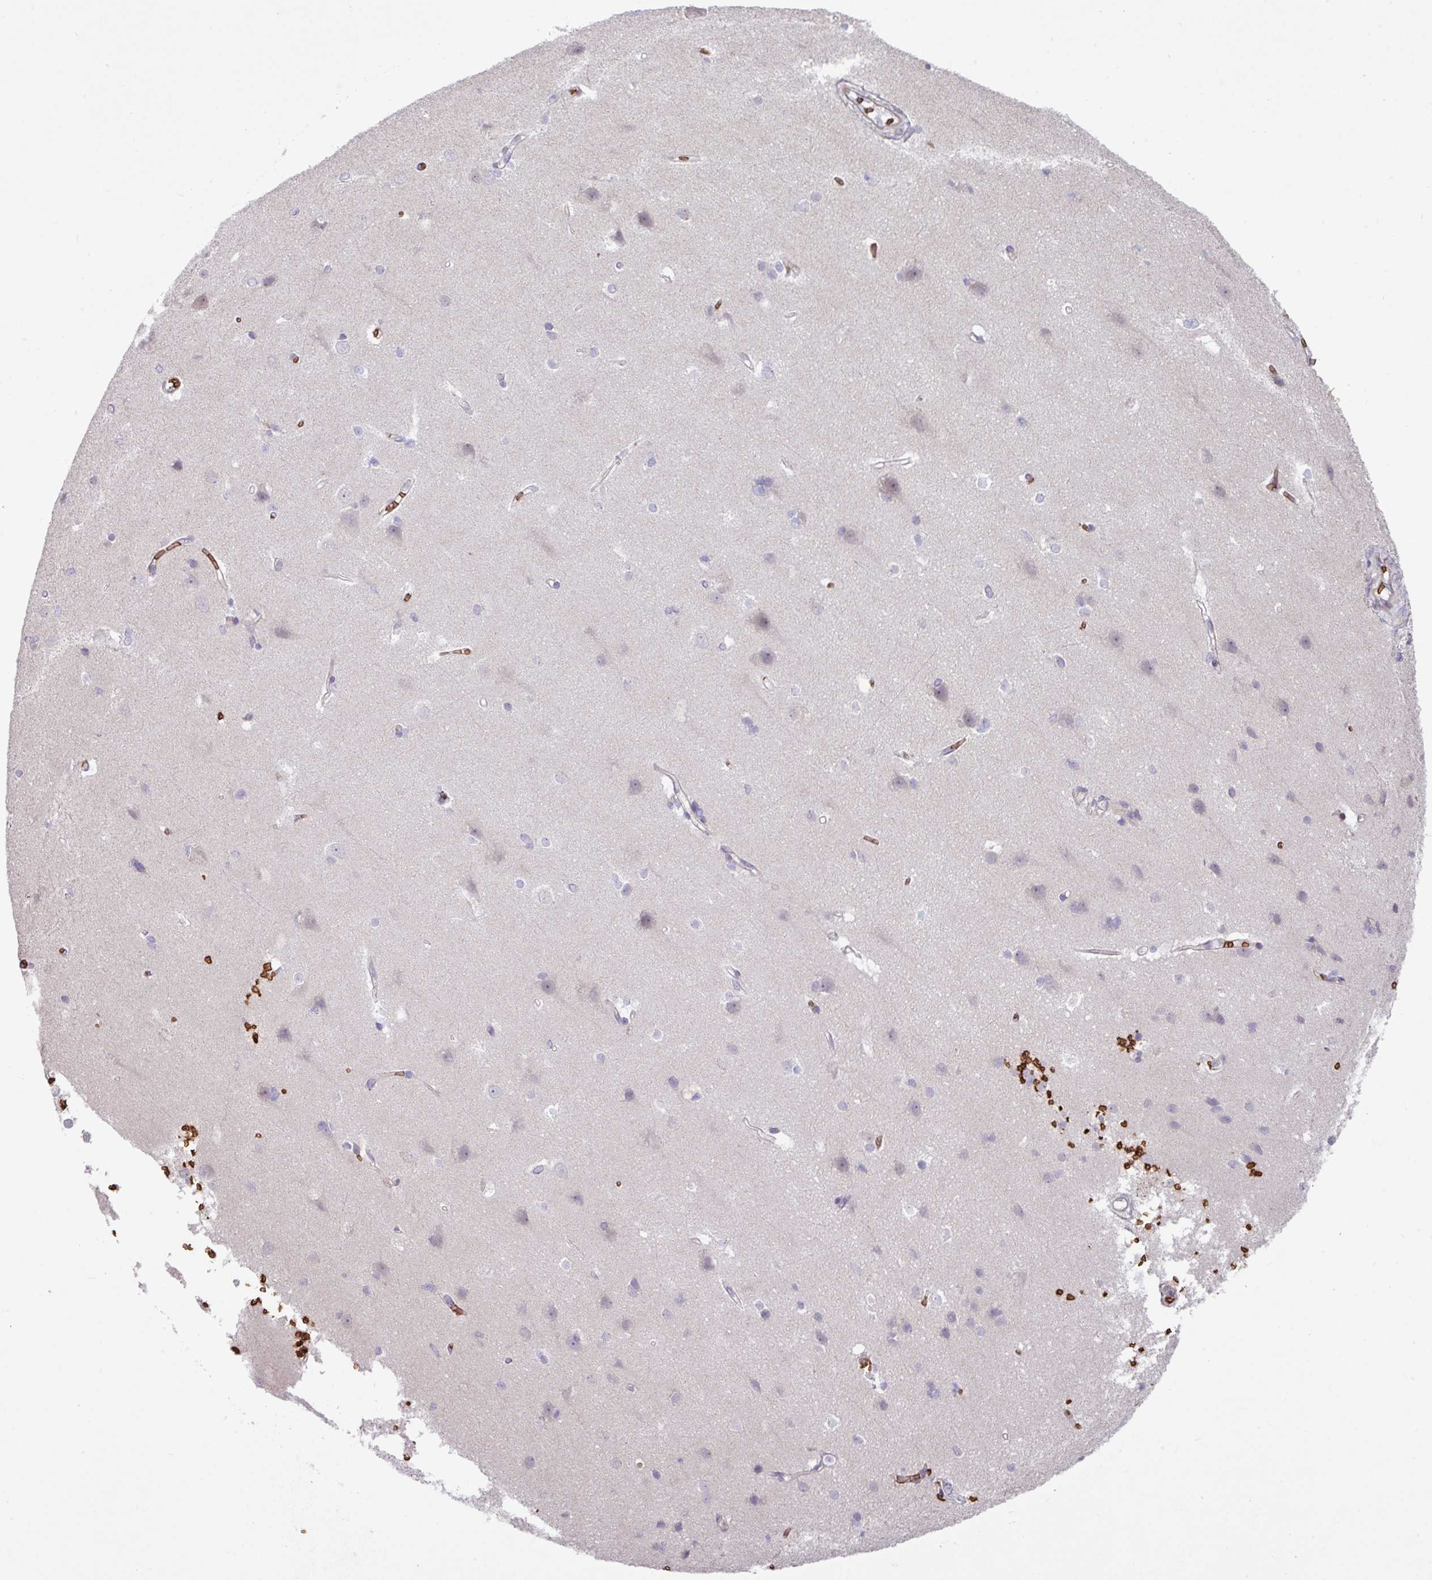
{"staining": {"intensity": "negative", "quantity": "none", "location": "none"}, "tissue": "cerebral cortex", "cell_type": "Endothelial cells", "image_type": "normal", "snomed": [{"axis": "morphology", "description": "Normal tissue, NOS"}, {"axis": "topography", "description": "Cerebral cortex"}], "caption": "Immunohistochemistry (IHC) image of benign cerebral cortex: human cerebral cortex stained with DAB shows no significant protein staining in endothelial cells.", "gene": "RAD21L1", "patient": {"sex": "male", "age": 37}}